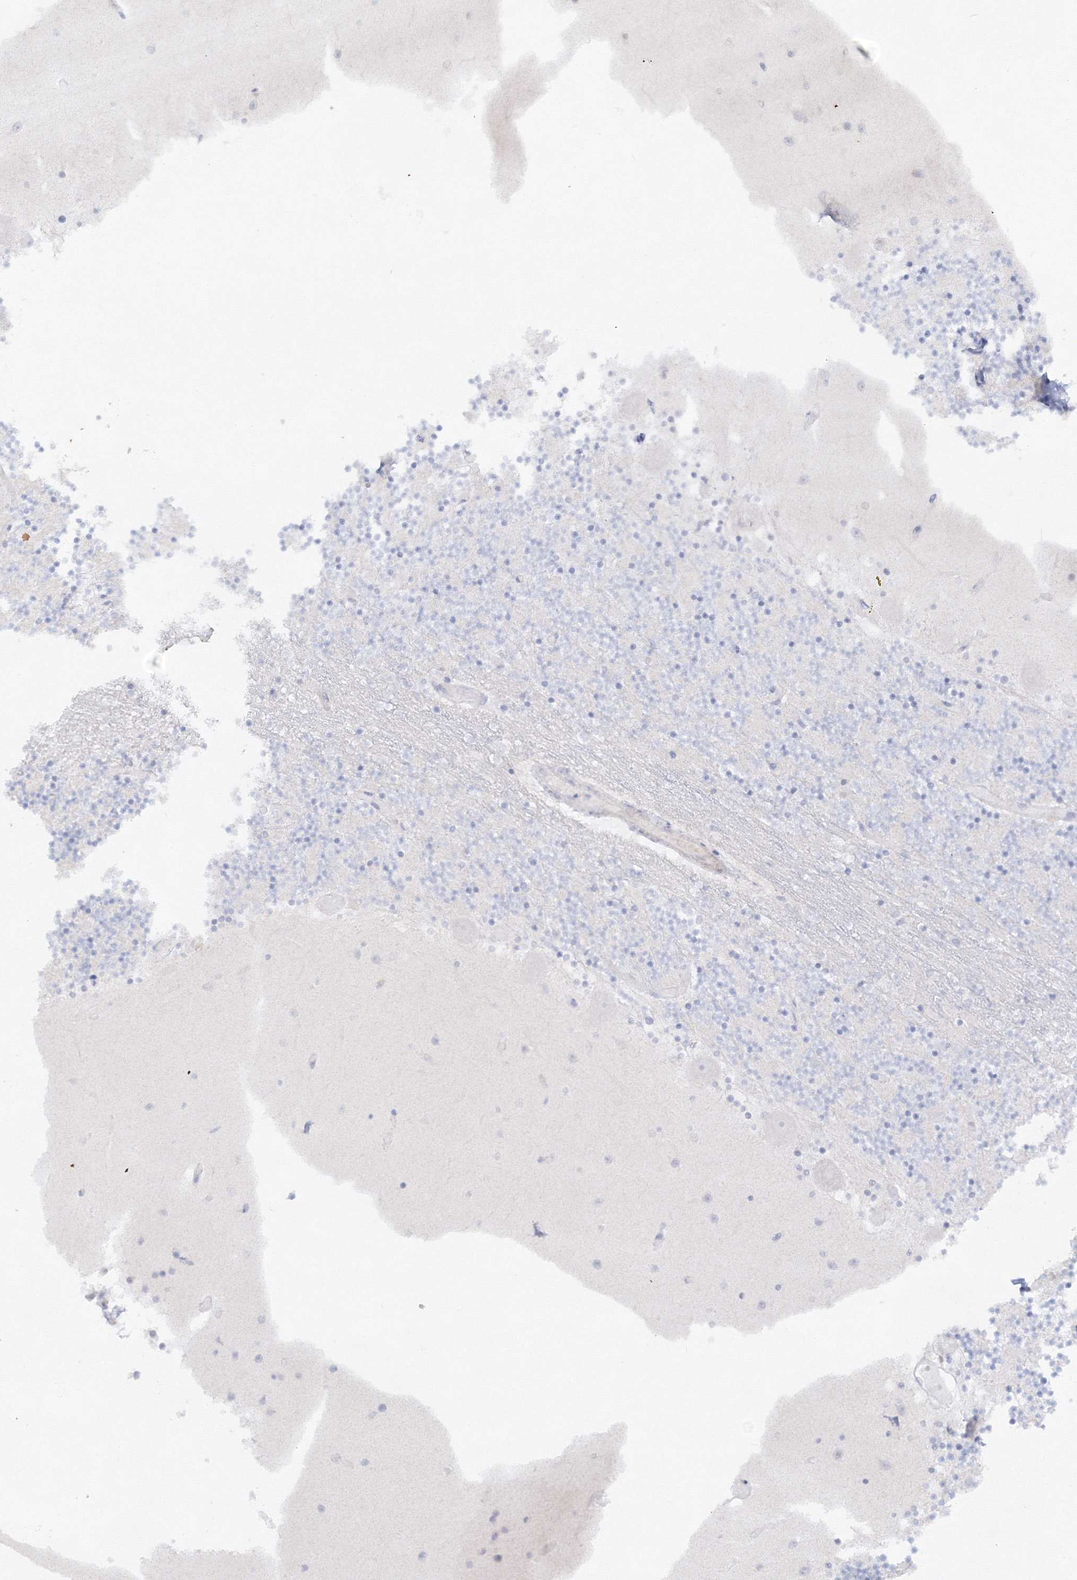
{"staining": {"intensity": "negative", "quantity": "none", "location": "none"}, "tissue": "cerebellum", "cell_type": "Cells in granular layer", "image_type": "normal", "snomed": [{"axis": "morphology", "description": "Normal tissue, NOS"}, {"axis": "topography", "description": "Cerebellum"}], "caption": "Cells in granular layer show no significant expression in unremarkable cerebellum. The staining was performed using DAB (3,3'-diaminobenzidine) to visualize the protein expression in brown, while the nuclei were stained in blue with hematoxylin (Magnification: 20x).", "gene": "GCKR", "patient": {"sex": "female", "age": 28}}